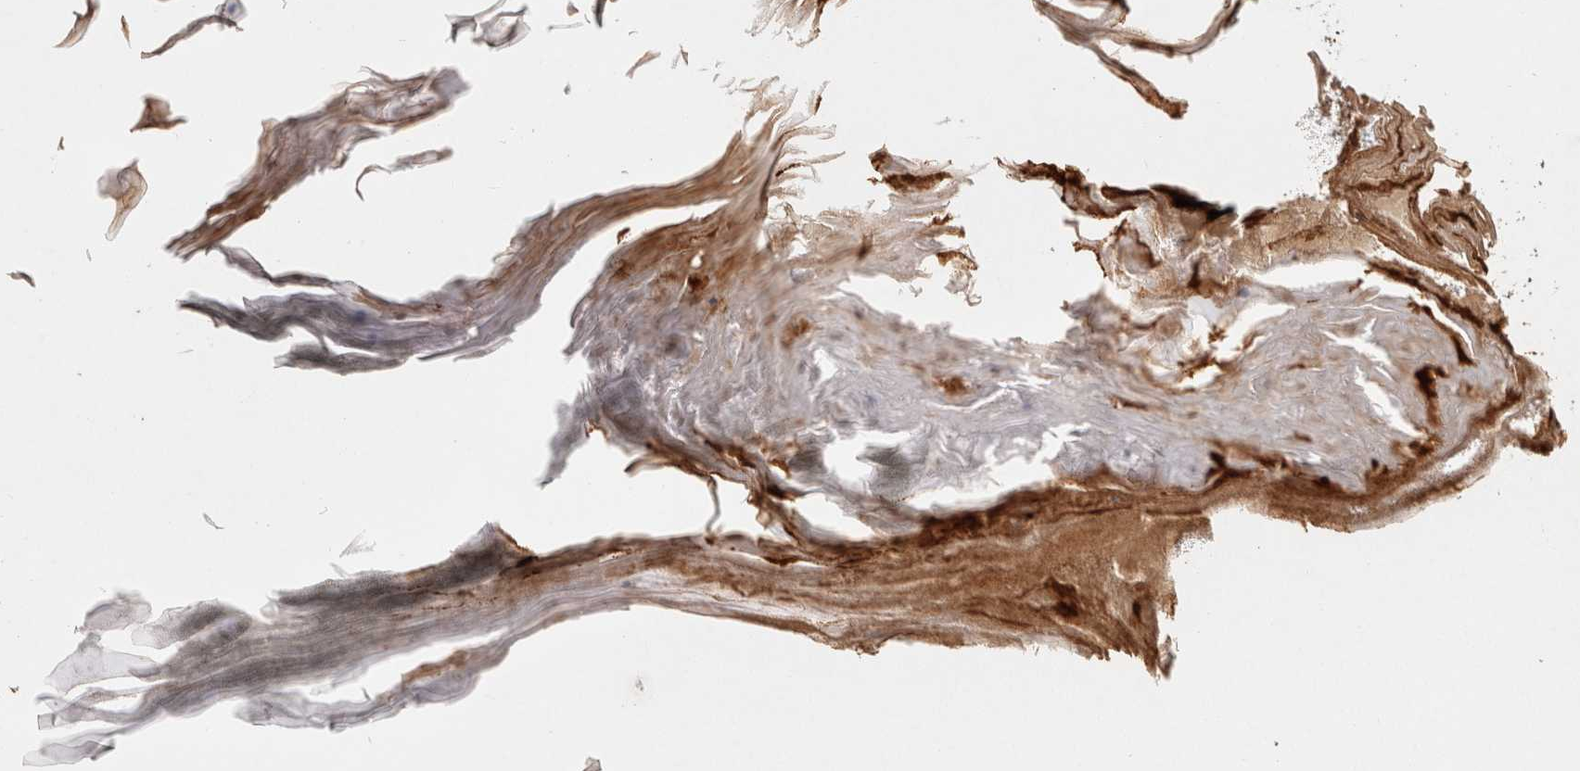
{"staining": {"intensity": "moderate", "quantity": ">75%", "location": "cytoplasmic/membranous"}, "tissue": "skin cancer", "cell_type": "Tumor cells", "image_type": "cancer", "snomed": [{"axis": "morphology", "description": "Squamous cell carcinoma, NOS"}, {"axis": "topography", "description": "Skin"}], "caption": "Immunohistochemical staining of skin cancer reveals medium levels of moderate cytoplasmic/membranous positivity in approximately >75% of tumor cells.", "gene": "CAMSAP2", "patient": {"sex": "female", "age": 73}}